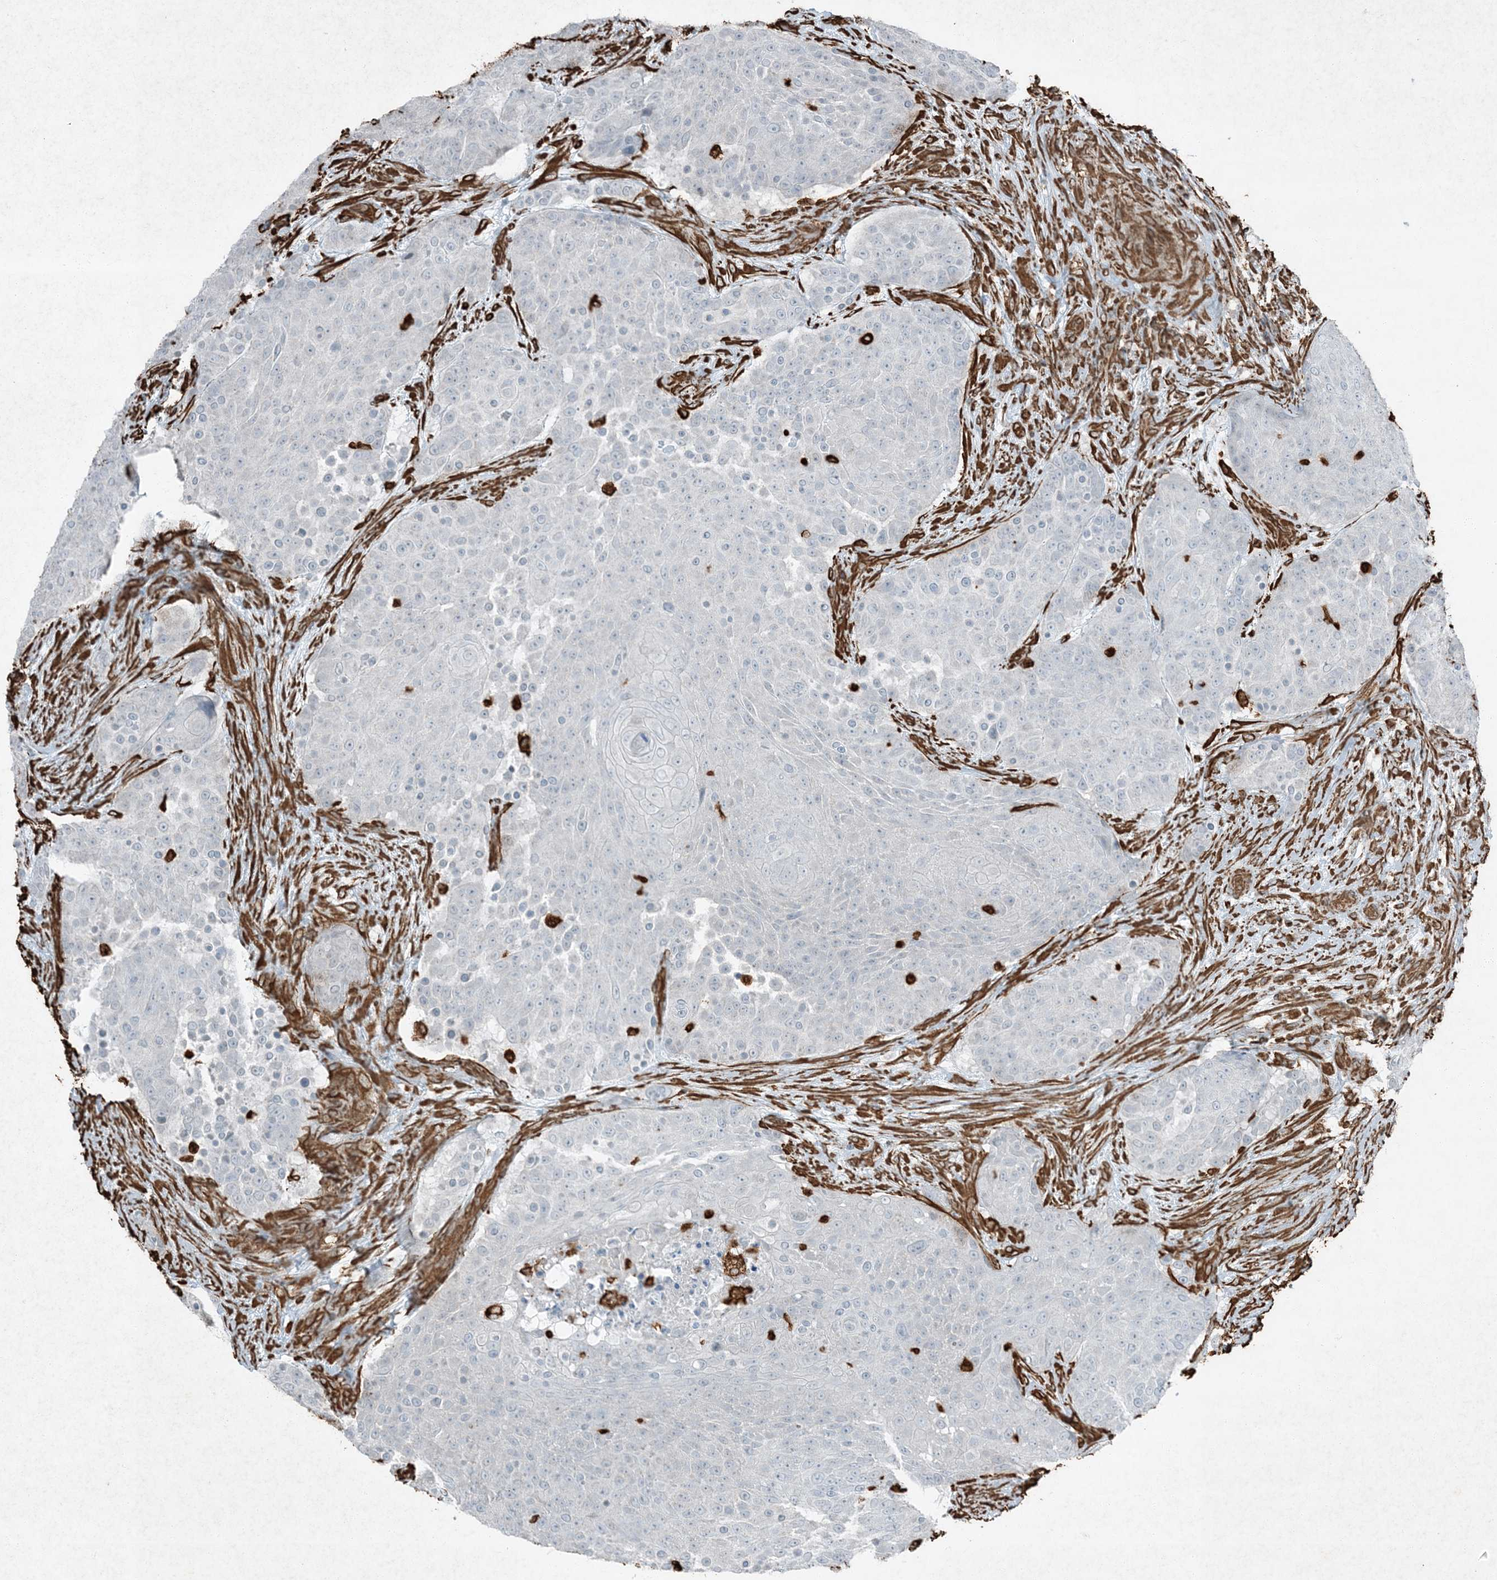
{"staining": {"intensity": "negative", "quantity": "none", "location": "none"}, "tissue": "urothelial cancer", "cell_type": "Tumor cells", "image_type": "cancer", "snomed": [{"axis": "morphology", "description": "Urothelial carcinoma, High grade"}, {"axis": "topography", "description": "Urinary bladder"}], "caption": "Histopathology image shows no significant protein staining in tumor cells of high-grade urothelial carcinoma. The staining is performed using DAB (3,3'-diaminobenzidine) brown chromogen with nuclei counter-stained in using hematoxylin.", "gene": "RYK", "patient": {"sex": "female", "age": 63}}